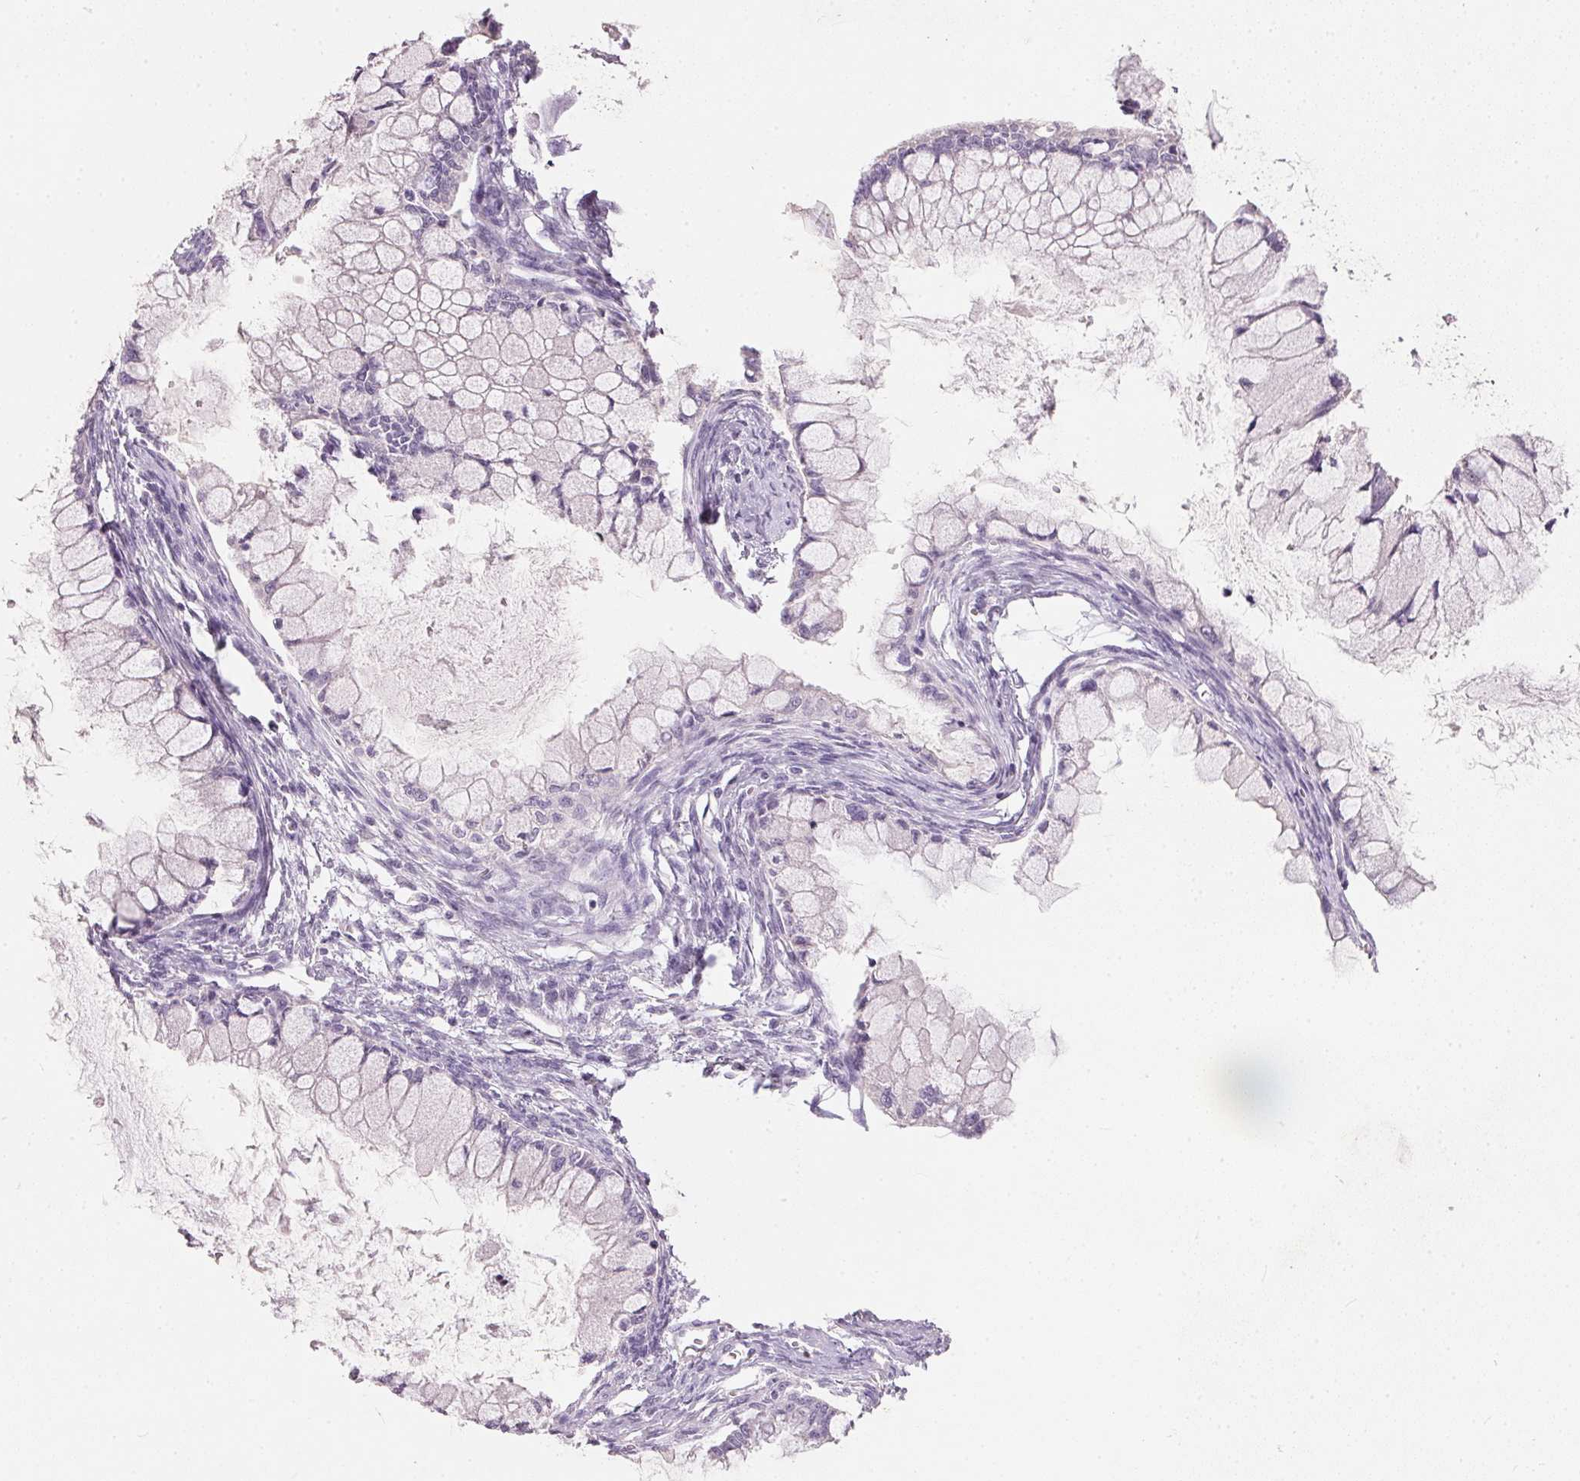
{"staining": {"intensity": "negative", "quantity": "none", "location": "none"}, "tissue": "ovarian cancer", "cell_type": "Tumor cells", "image_type": "cancer", "snomed": [{"axis": "morphology", "description": "Cystadenocarcinoma, mucinous, NOS"}, {"axis": "topography", "description": "Ovary"}], "caption": "Micrograph shows no protein expression in tumor cells of mucinous cystadenocarcinoma (ovarian) tissue. The staining is performed using DAB brown chromogen with nuclei counter-stained in using hematoxylin.", "gene": "HSD17B1", "patient": {"sex": "female", "age": 34}}